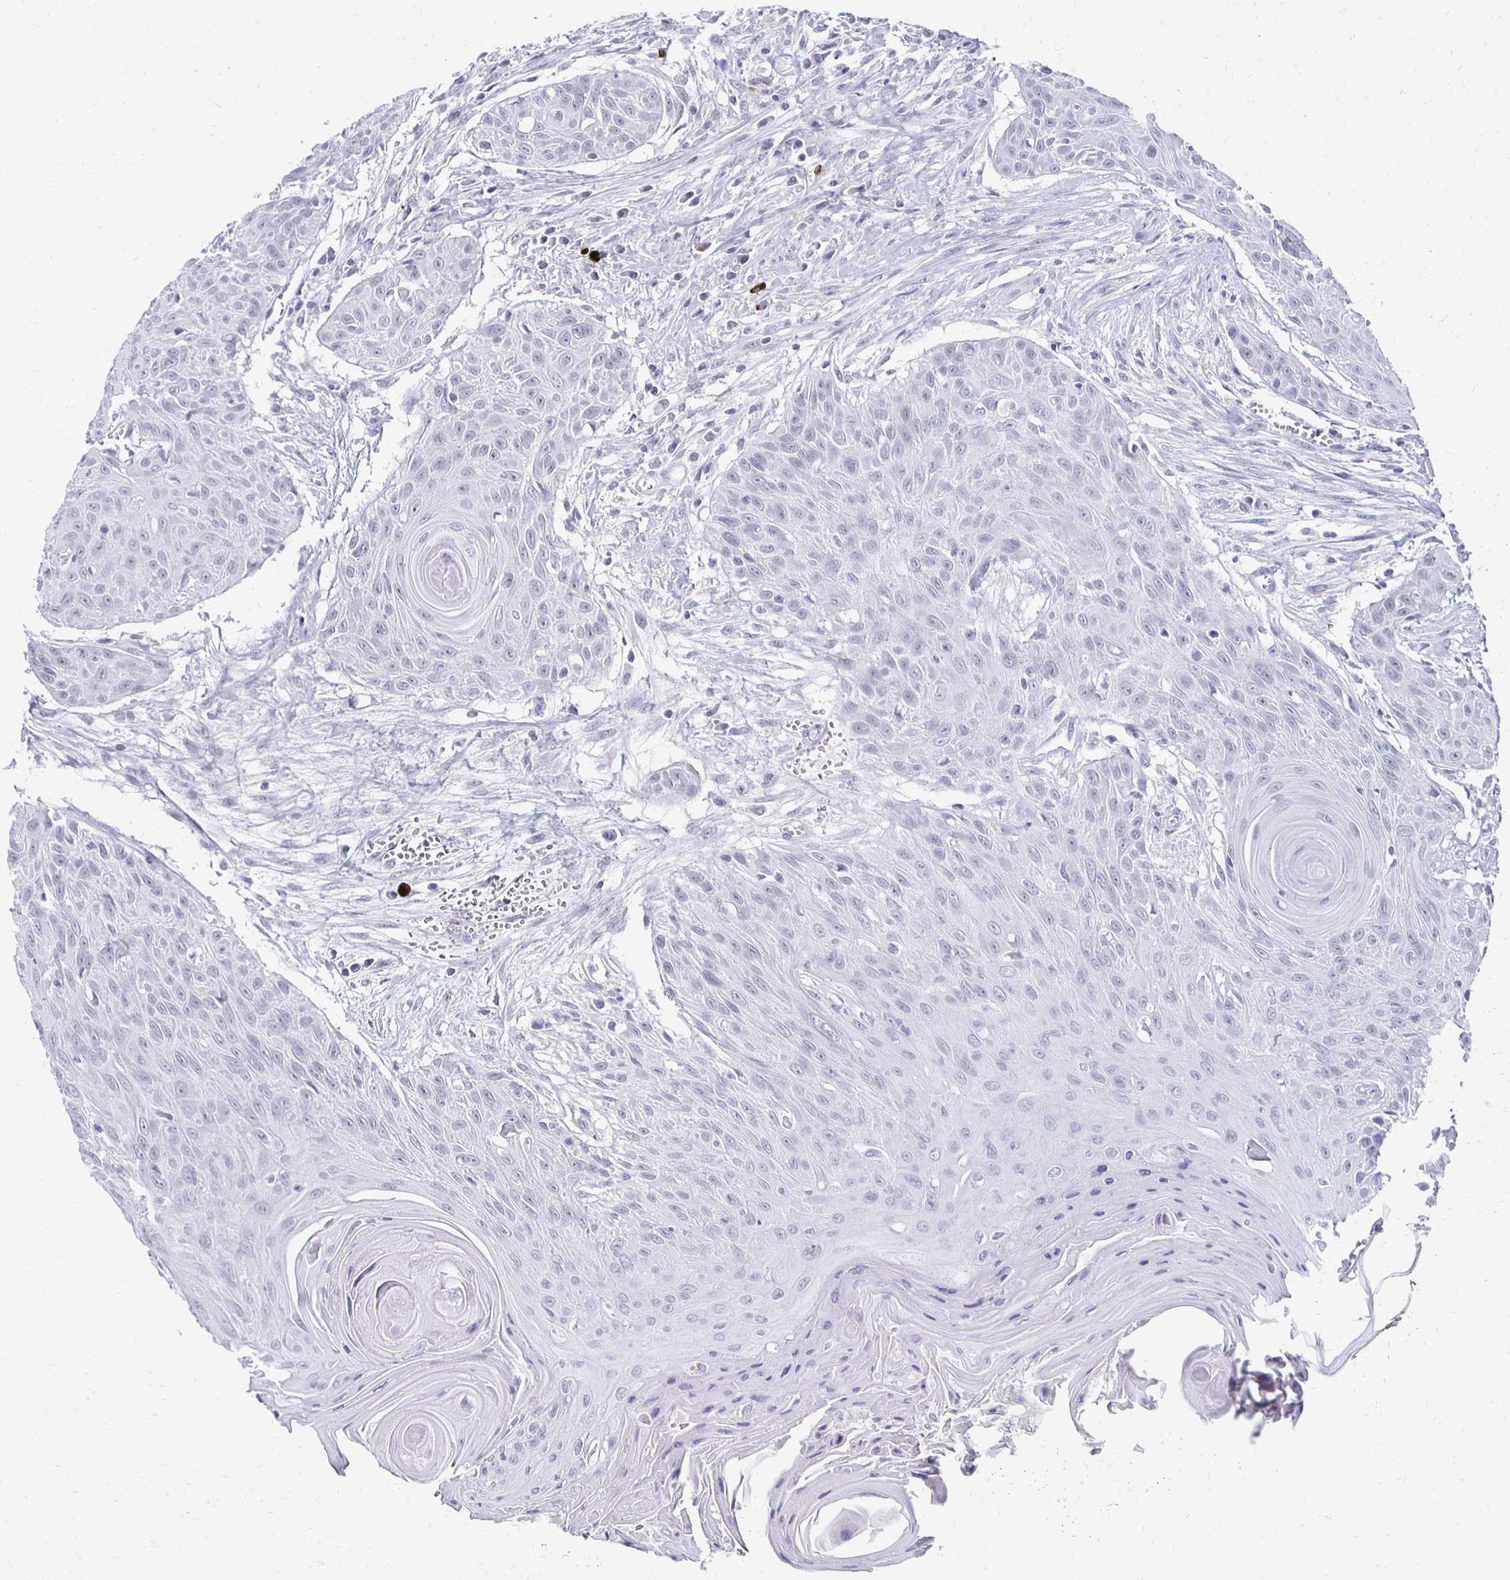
{"staining": {"intensity": "negative", "quantity": "none", "location": "none"}, "tissue": "head and neck cancer", "cell_type": "Tumor cells", "image_type": "cancer", "snomed": [{"axis": "morphology", "description": "Squamous cell carcinoma, NOS"}, {"axis": "topography", "description": "Lymph node"}, {"axis": "topography", "description": "Salivary gland"}, {"axis": "topography", "description": "Head-Neck"}], "caption": "Tumor cells show no significant protein positivity in head and neck cancer. (IHC, brightfield microscopy, high magnification).", "gene": "CXCR2", "patient": {"sex": "female", "age": 74}}